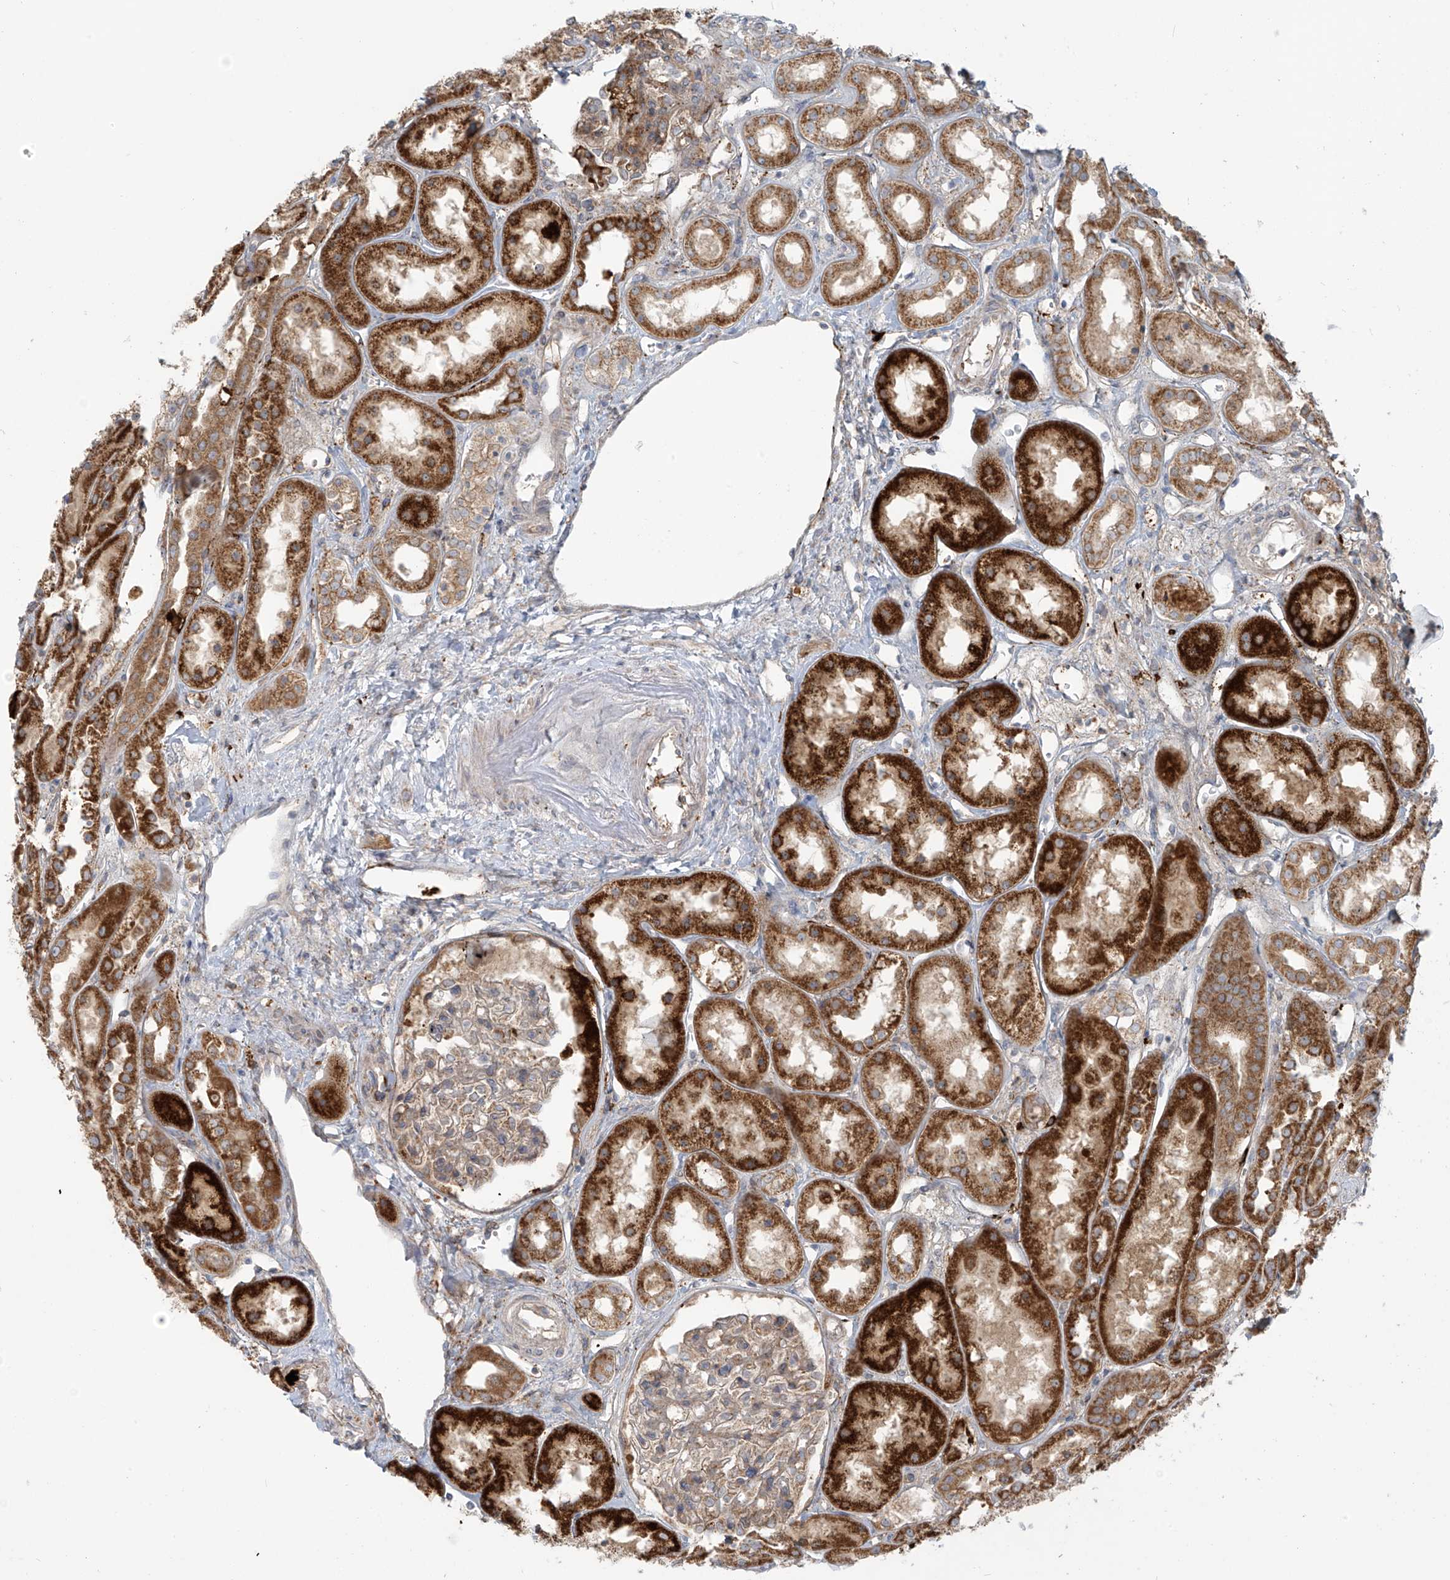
{"staining": {"intensity": "moderate", "quantity": "<25%", "location": "cytoplasmic/membranous"}, "tissue": "kidney", "cell_type": "Cells in glomeruli", "image_type": "normal", "snomed": [{"axis": "morphology", "description": "Normal tissue, NOS"}, {"axis": "topography", "description": "Kidney"}], "caption": "Protein analysis of unremarkable kidney demonstrates moderate cytoplasmic/membranous expression in about <25% of cells in glomeruli.", "gene": "LZTS3", "patient": {"sex": "male", "age": 70}}